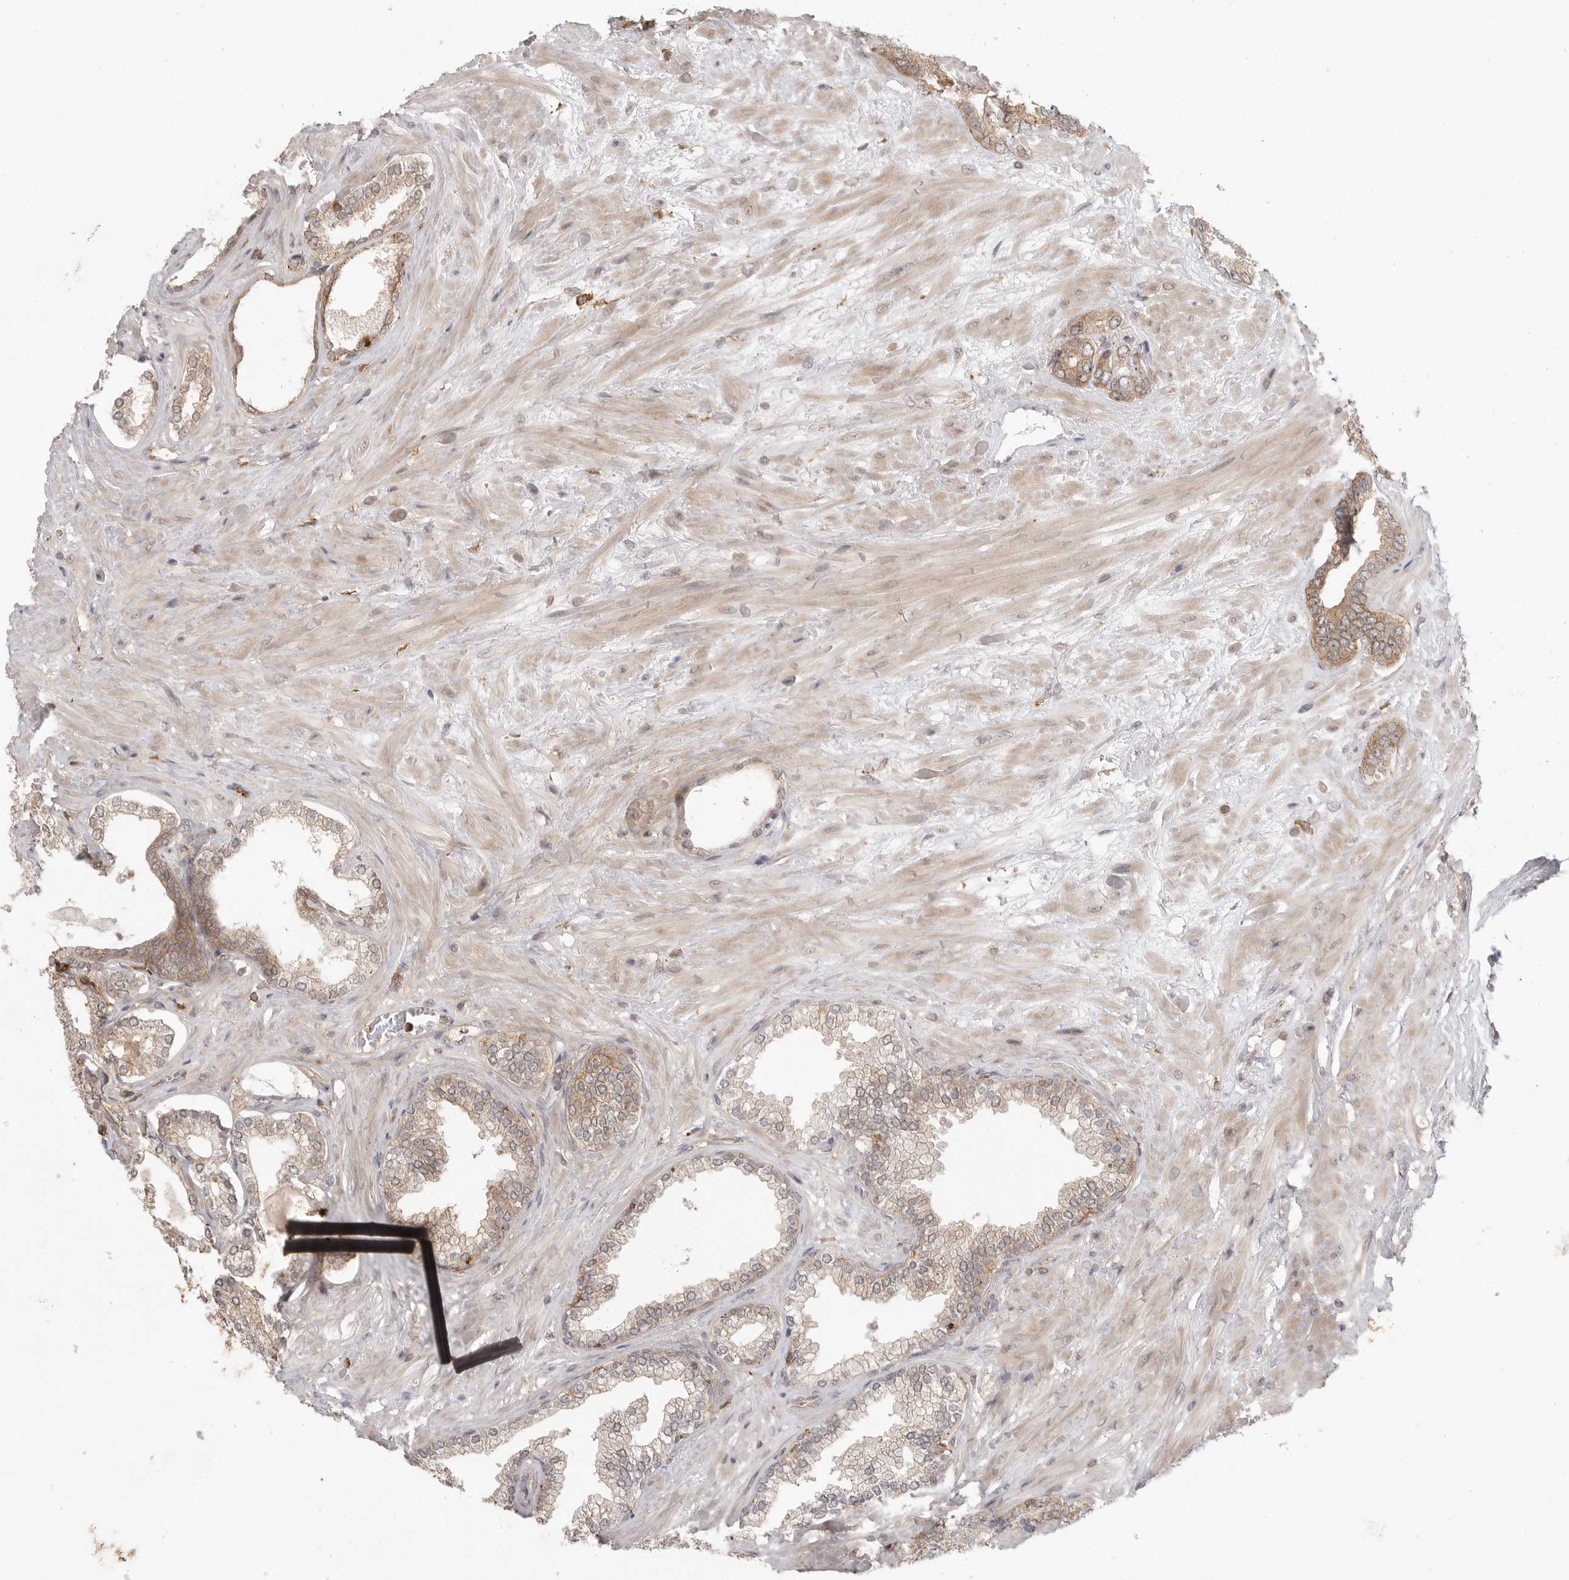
{"staining": {"intensity": "weak", "quantity": ">75%", "location": "cytoplasmic/membranous"}, "tissue": "prostate cancer", "cell_type": "Tumor cells", "image_type": "cancer", "snomed": [{"axis": "morphology", "description": "Adenocarcinoma, Low grade"}, {"axis": "topography", "description": "Prostate"}], "caption": "This image demonstrates prostate low-grade adenocarcinoma stained with immunohistochemistry to label a protein in brown. The cytoplasmic/membranous of tumor cells show weak positivity for the protein. Nuclei are counter-stained blue.", "gene": "DBNL", "patient": {"sex": "male", "age": 71}}